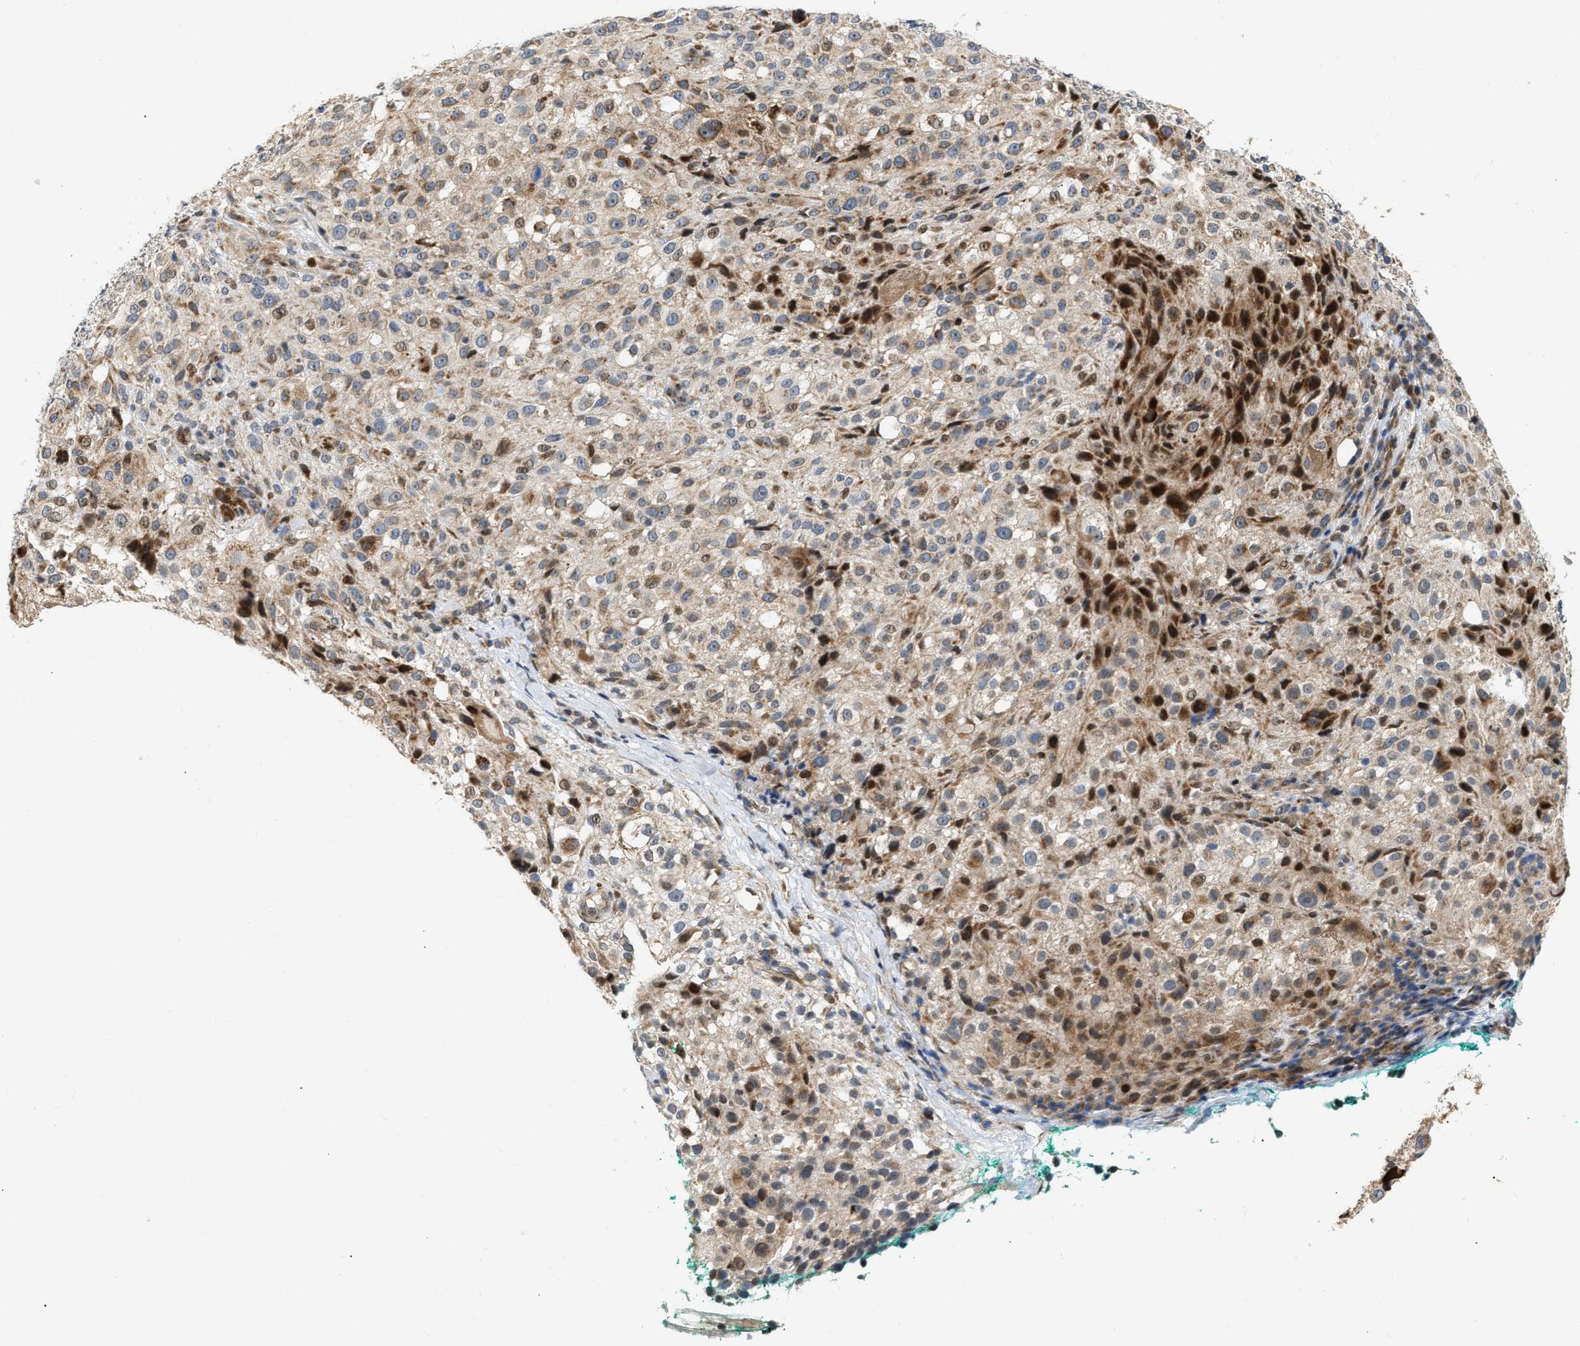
{"staining": {"intensity": "weak", "quantity": ">75%", "location": "cytoplasmic/membranous"}, "tissue": "melanoma", "cell_type": "Tumor cells", "image_type": "cancer", "snomed": [{"axis": "morphology", "description": "Necrosis, NOS"}, {"axis": "morphology", "description": "Malignant melanoma, NOS"}, {"axis": "topography", "description": "Skin"}], "caption": "DAB immunohistochemical staining of human melanoma reveals weak cytoplasmic/membranous protein staining in approximately >75% of tumor cells.", "gene": "DEPTOR", "patient": {"sex": "female", "age": 87}}